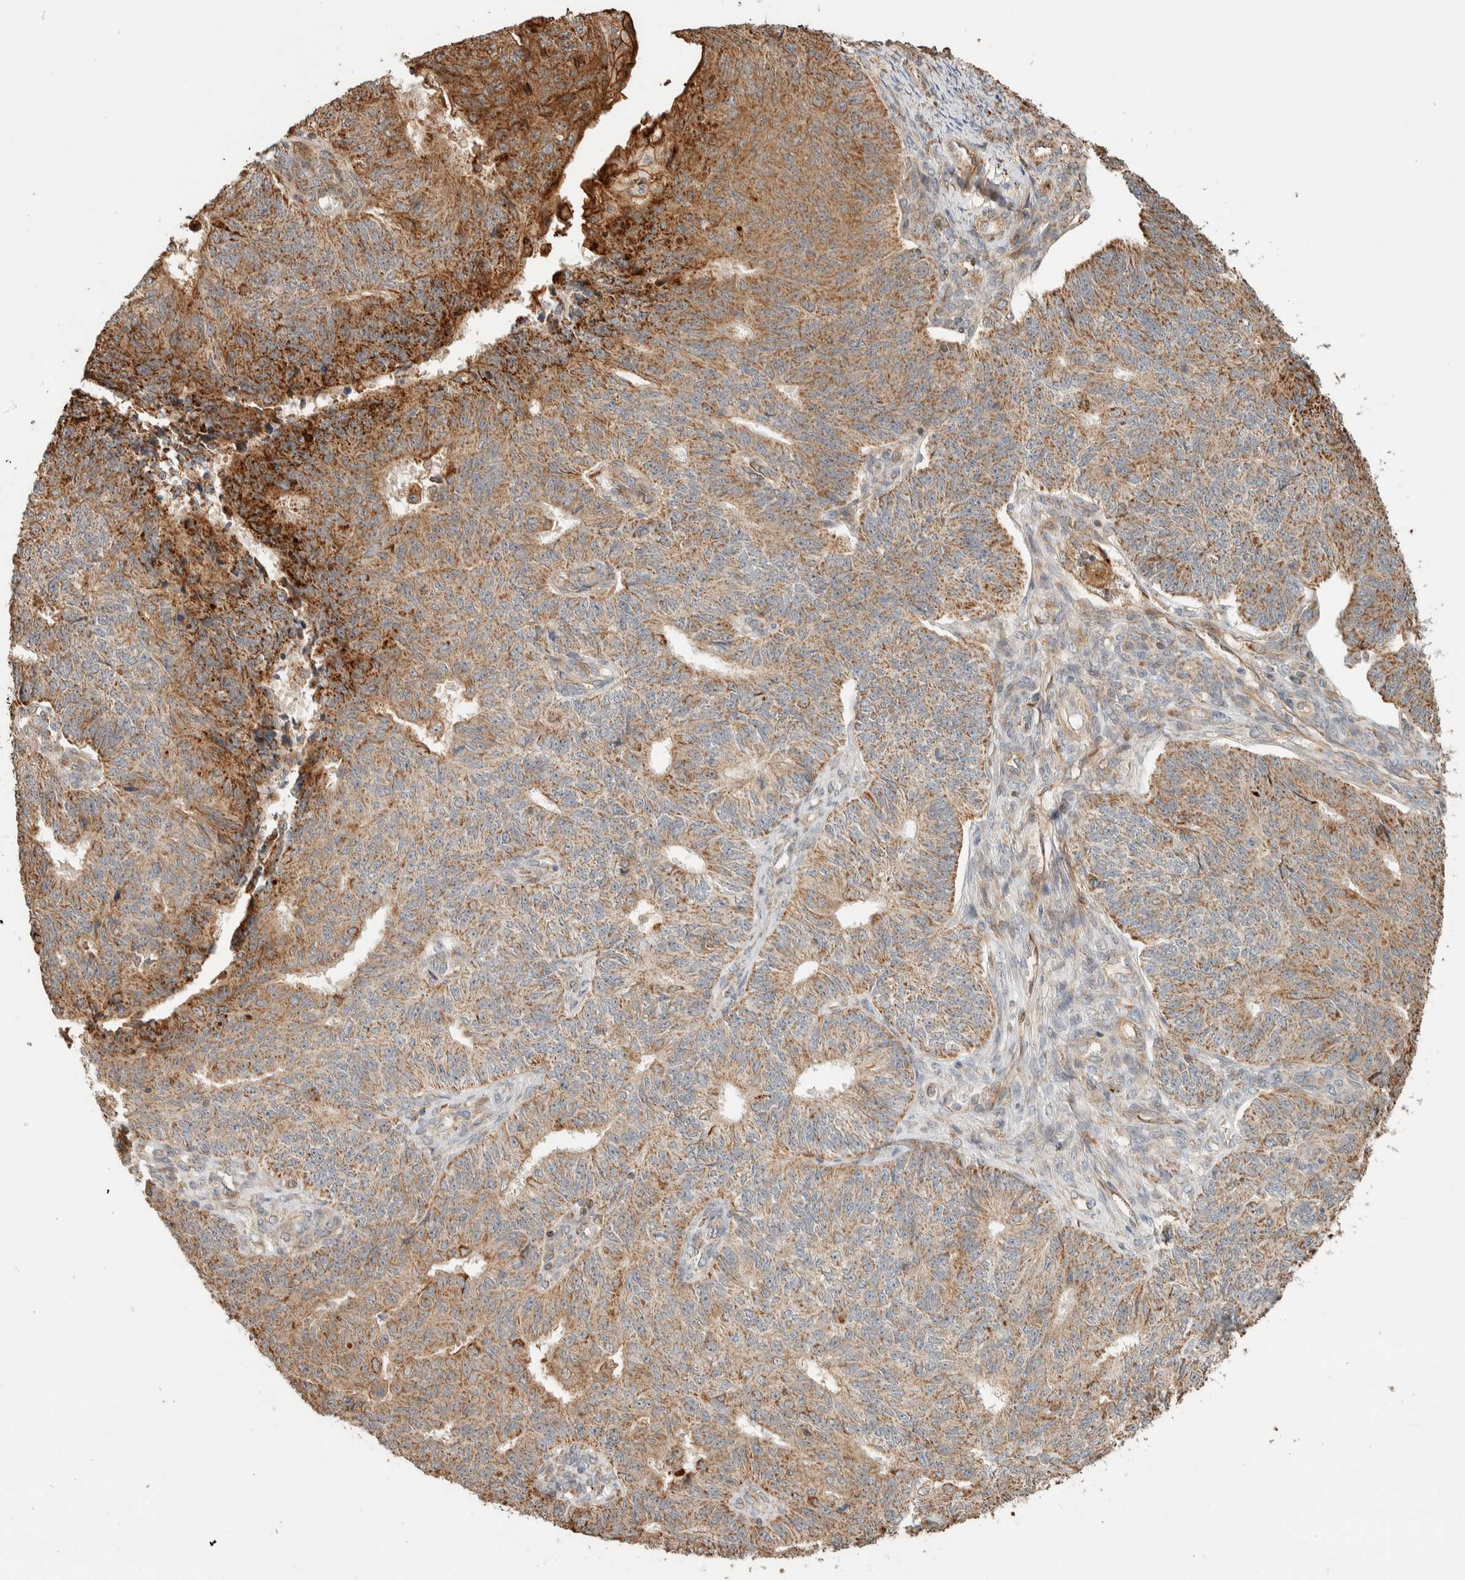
{"staining": {"intensity": "strong", "quantity": "25%-75%", "location": "cytoplasmic/membranous"}, "tissue": "endometrial cancer", "cell_type": "Tumor cells", "image_type": "cancer", "snomed": [{"axis": "morphology", "description": "Adenocarcinoma, NOS"}, {"axis": "topography", "description": "Endometrium"}], "caption": "Human endometrial cancer stained with a protein marker shows strong staining in tumor cells.", "gene": "KIF9", "patient": {"sex": "female", "age": 32}}